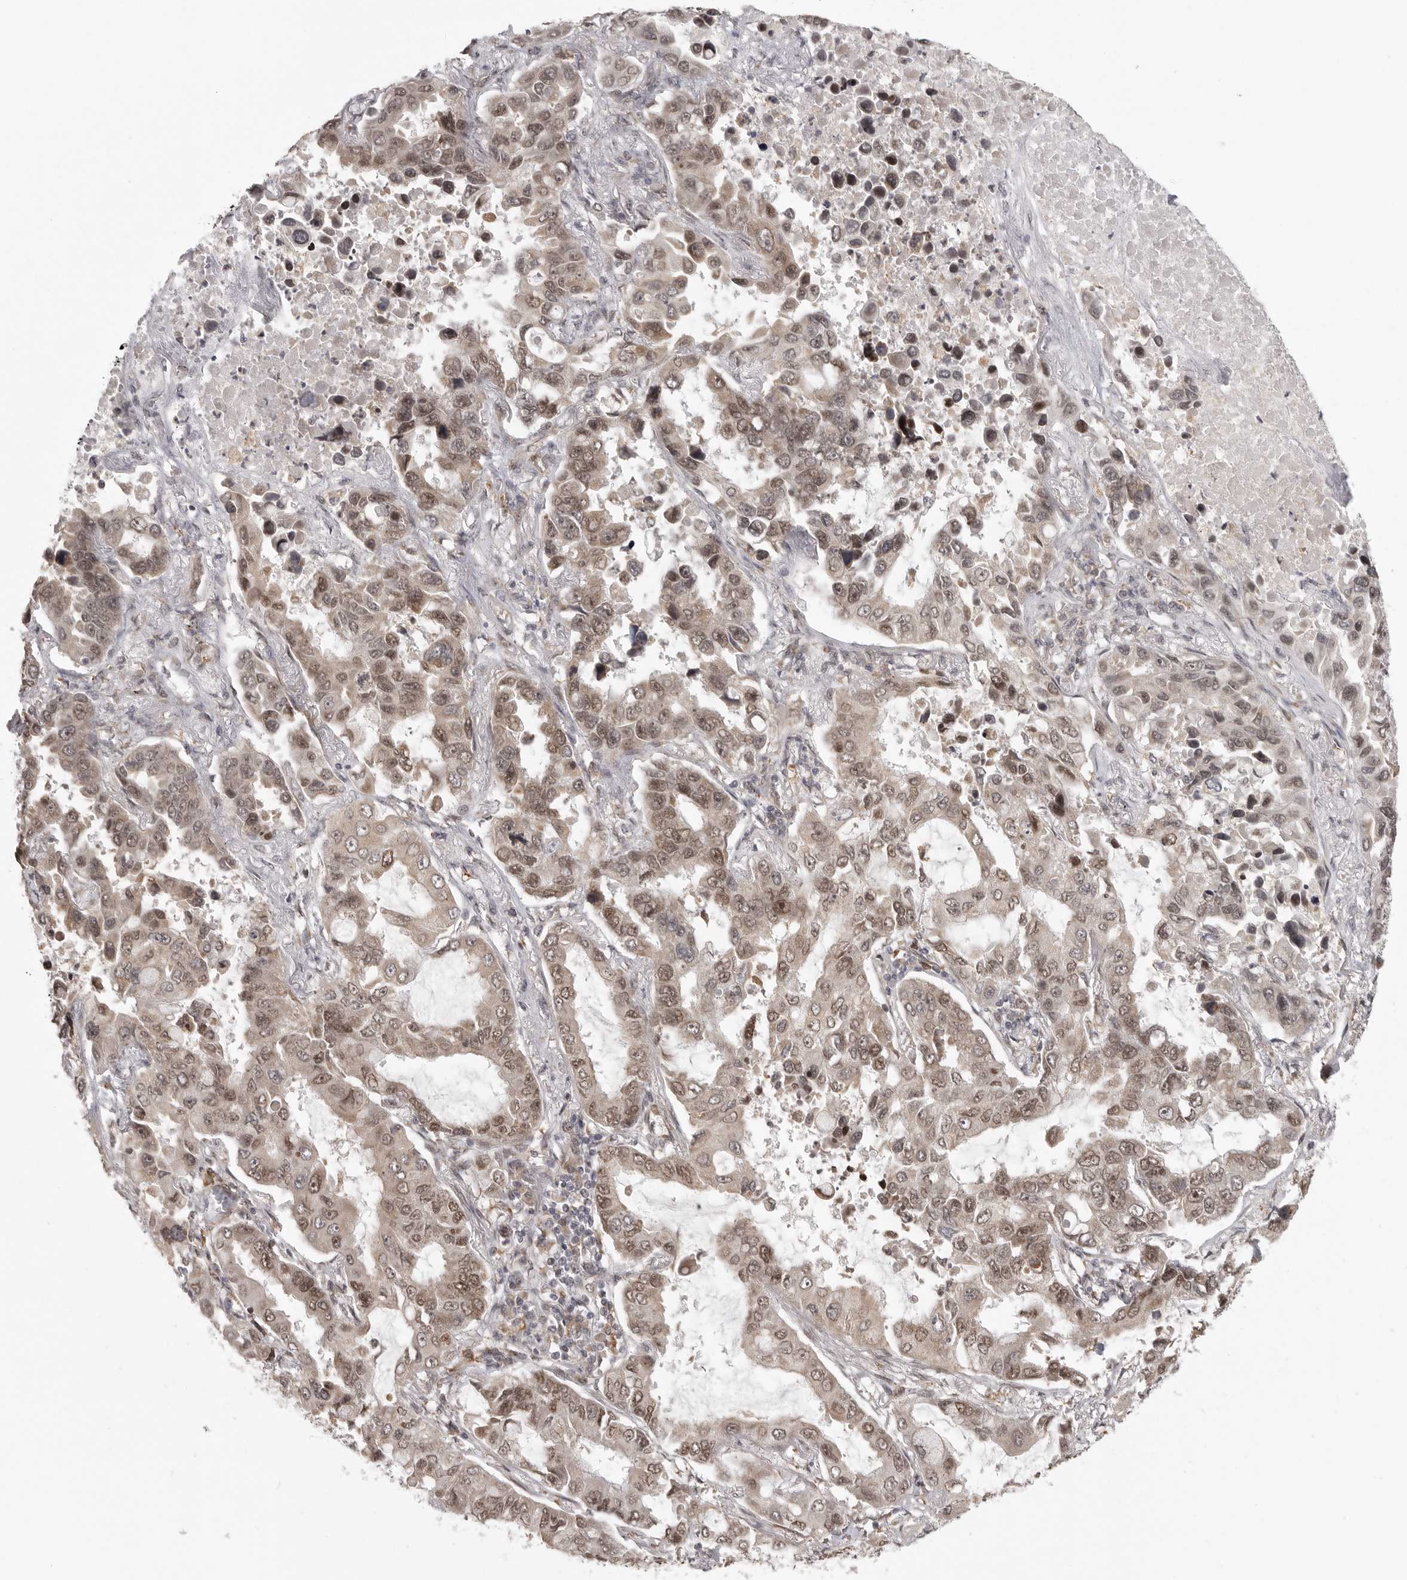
{"staining": {"intensity": "weak", "quantity": ">75%", "location": "cytoplasmic/membranous,nuclear"}, "tissue": "lung cancer", "cell_type": "Tumor cells", "image_type": "cancer", "snomed": [{"axis": "morphology", "description": "Adenocarcinoma, NOS"}, {"axis": "topography", "description": "Lung"}], "caption": "Adenocarcinoma (lung) stained with immunohistochemistry (IHC) reveals weak cytoplasmic/membranous and nuclear expression in approximately >75% of tumor cells.", "gene": "ISG20L2", "patient": {"sex": "male", "age": 64}}